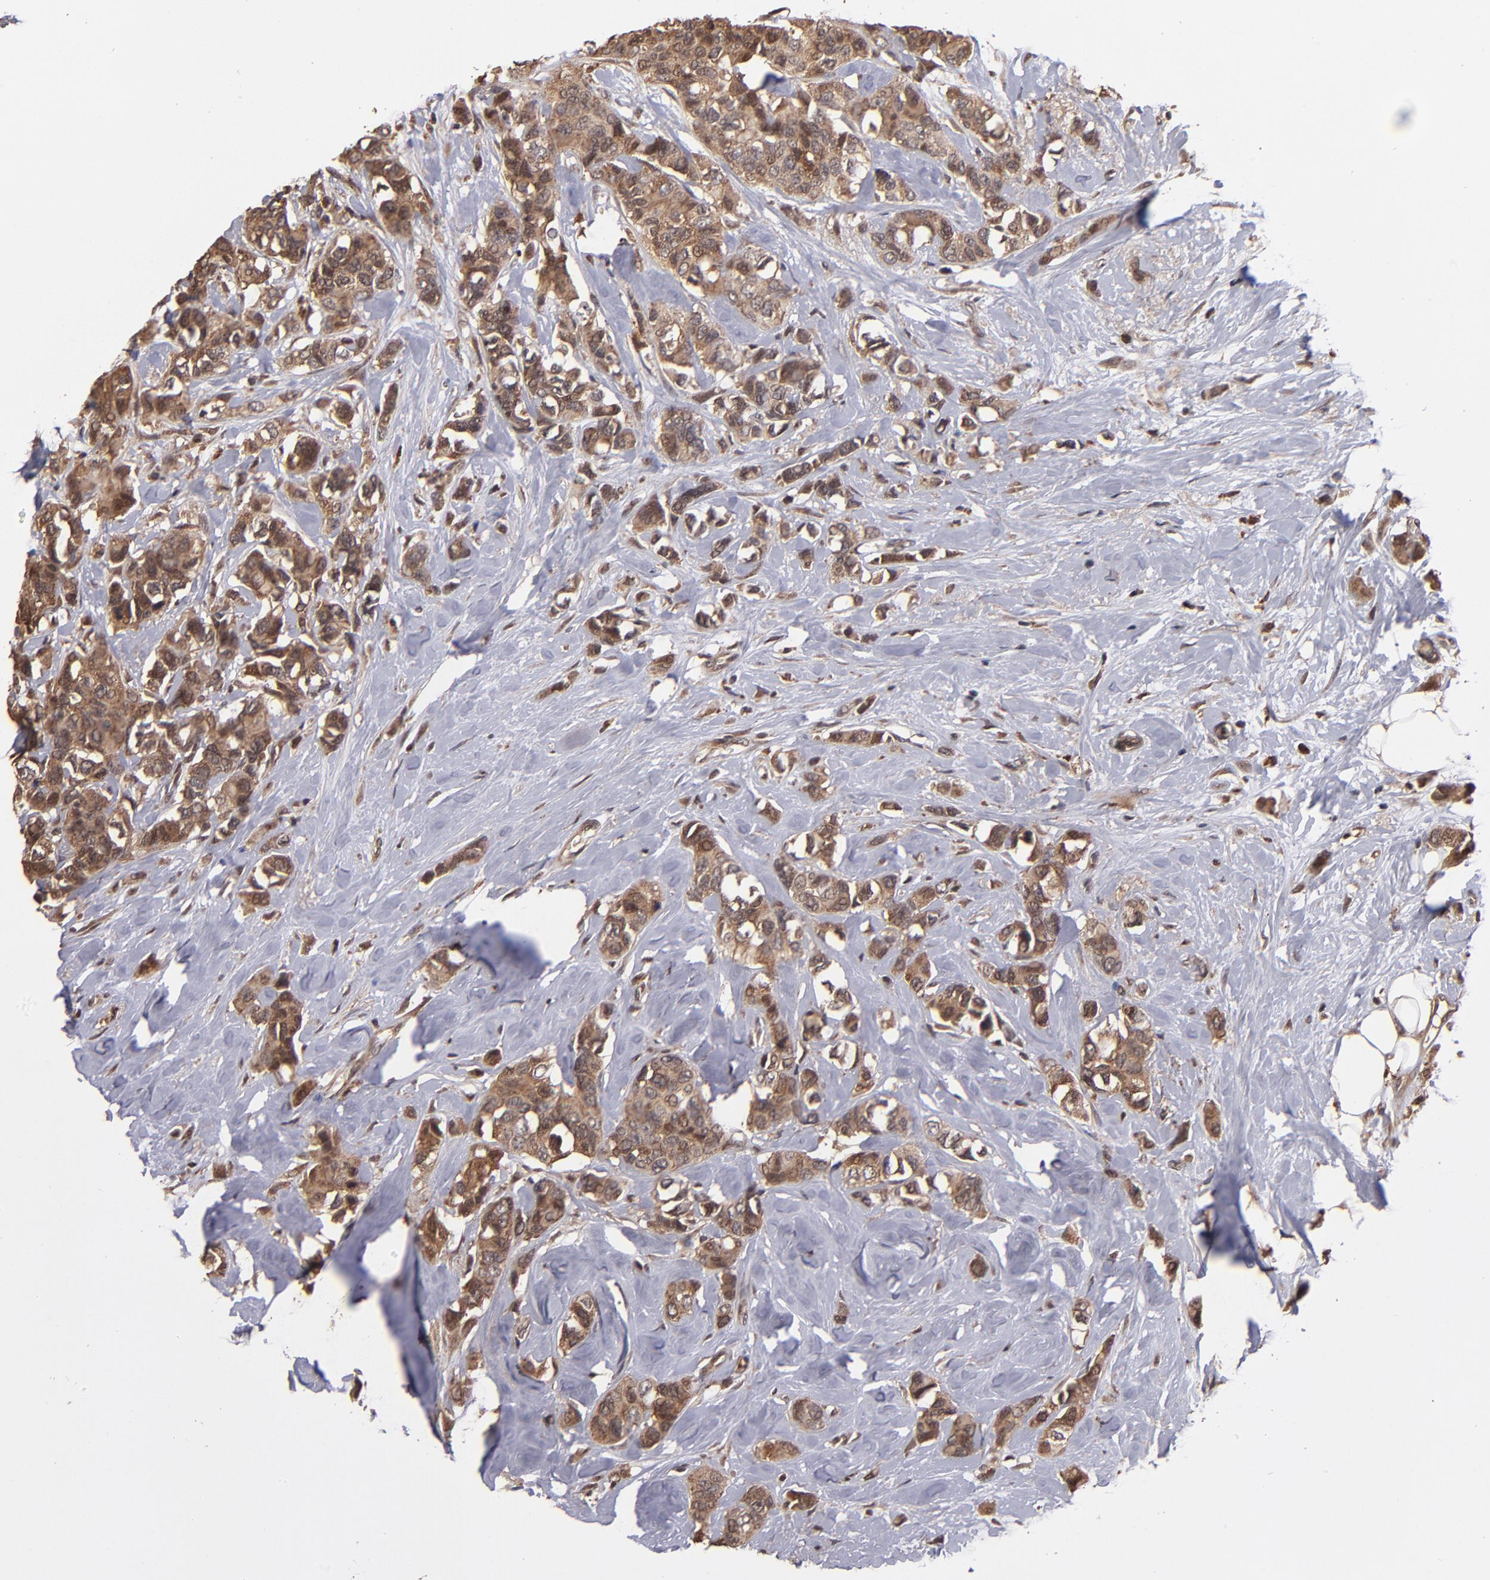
{"staining": {"intensity": "moderate", "quantity": ">75%", "location": "cytoplasmic/membranous"}, "tissue": "breast cancer", "cell_type": "Tumor cells", "image_type": "cancer", "snomed": [{"axis": "morphology", "description": "Duct carcinoma"}, {"axis": "topography", "description": "Breast"}], "caption": "An immunohistochemistry histopathology image of neoplastic tissue is shown. Protein staining in brown labels moderate cytoplasmic/membranous positivity in infiltrating ductal carcinoma (breast) within tumor cells.", "gene": "NFE2L2", "patient": {"sex": "female", "age": 51}}